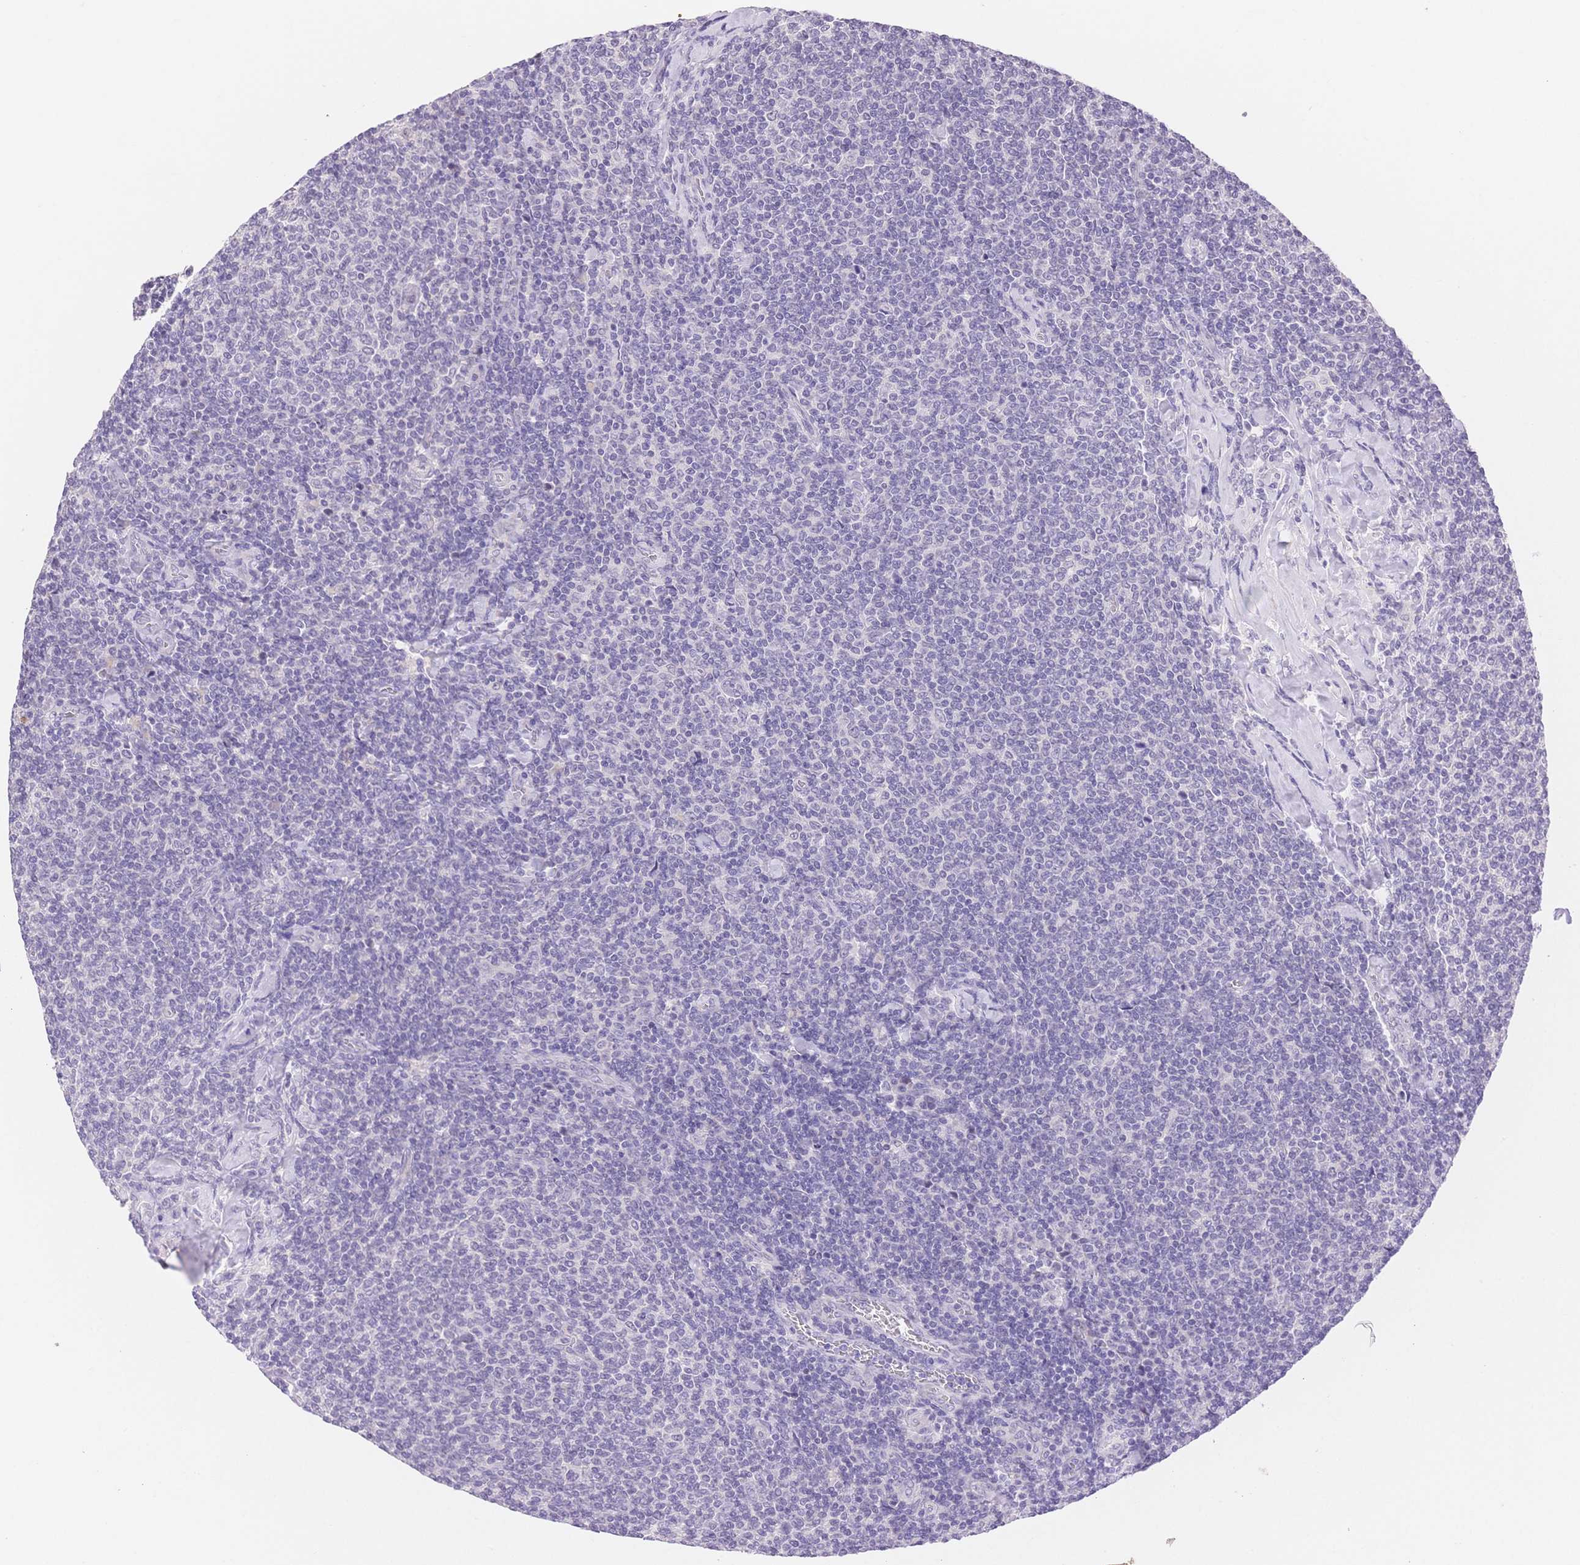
{"staining": {"intensity": "negative", "quantity": "none", "location": "none"}, "tissue": "lymphoma", "cell_type": "Tumor cells", "image_type": "cancer", "snomed": [{"axis": "morphology", "description": "Malignant lymphoma, non-Hodgkin's type, Low grade"}, {"axis": "topography", "description": "Lymph node"}], "caption": "Tumor cells show no significant protein expression in malignant lymphoma, non-Hodgkin's type (low-grade).", "gene": "MYOM1", "patient": {"sex": "male", "age": 52}}